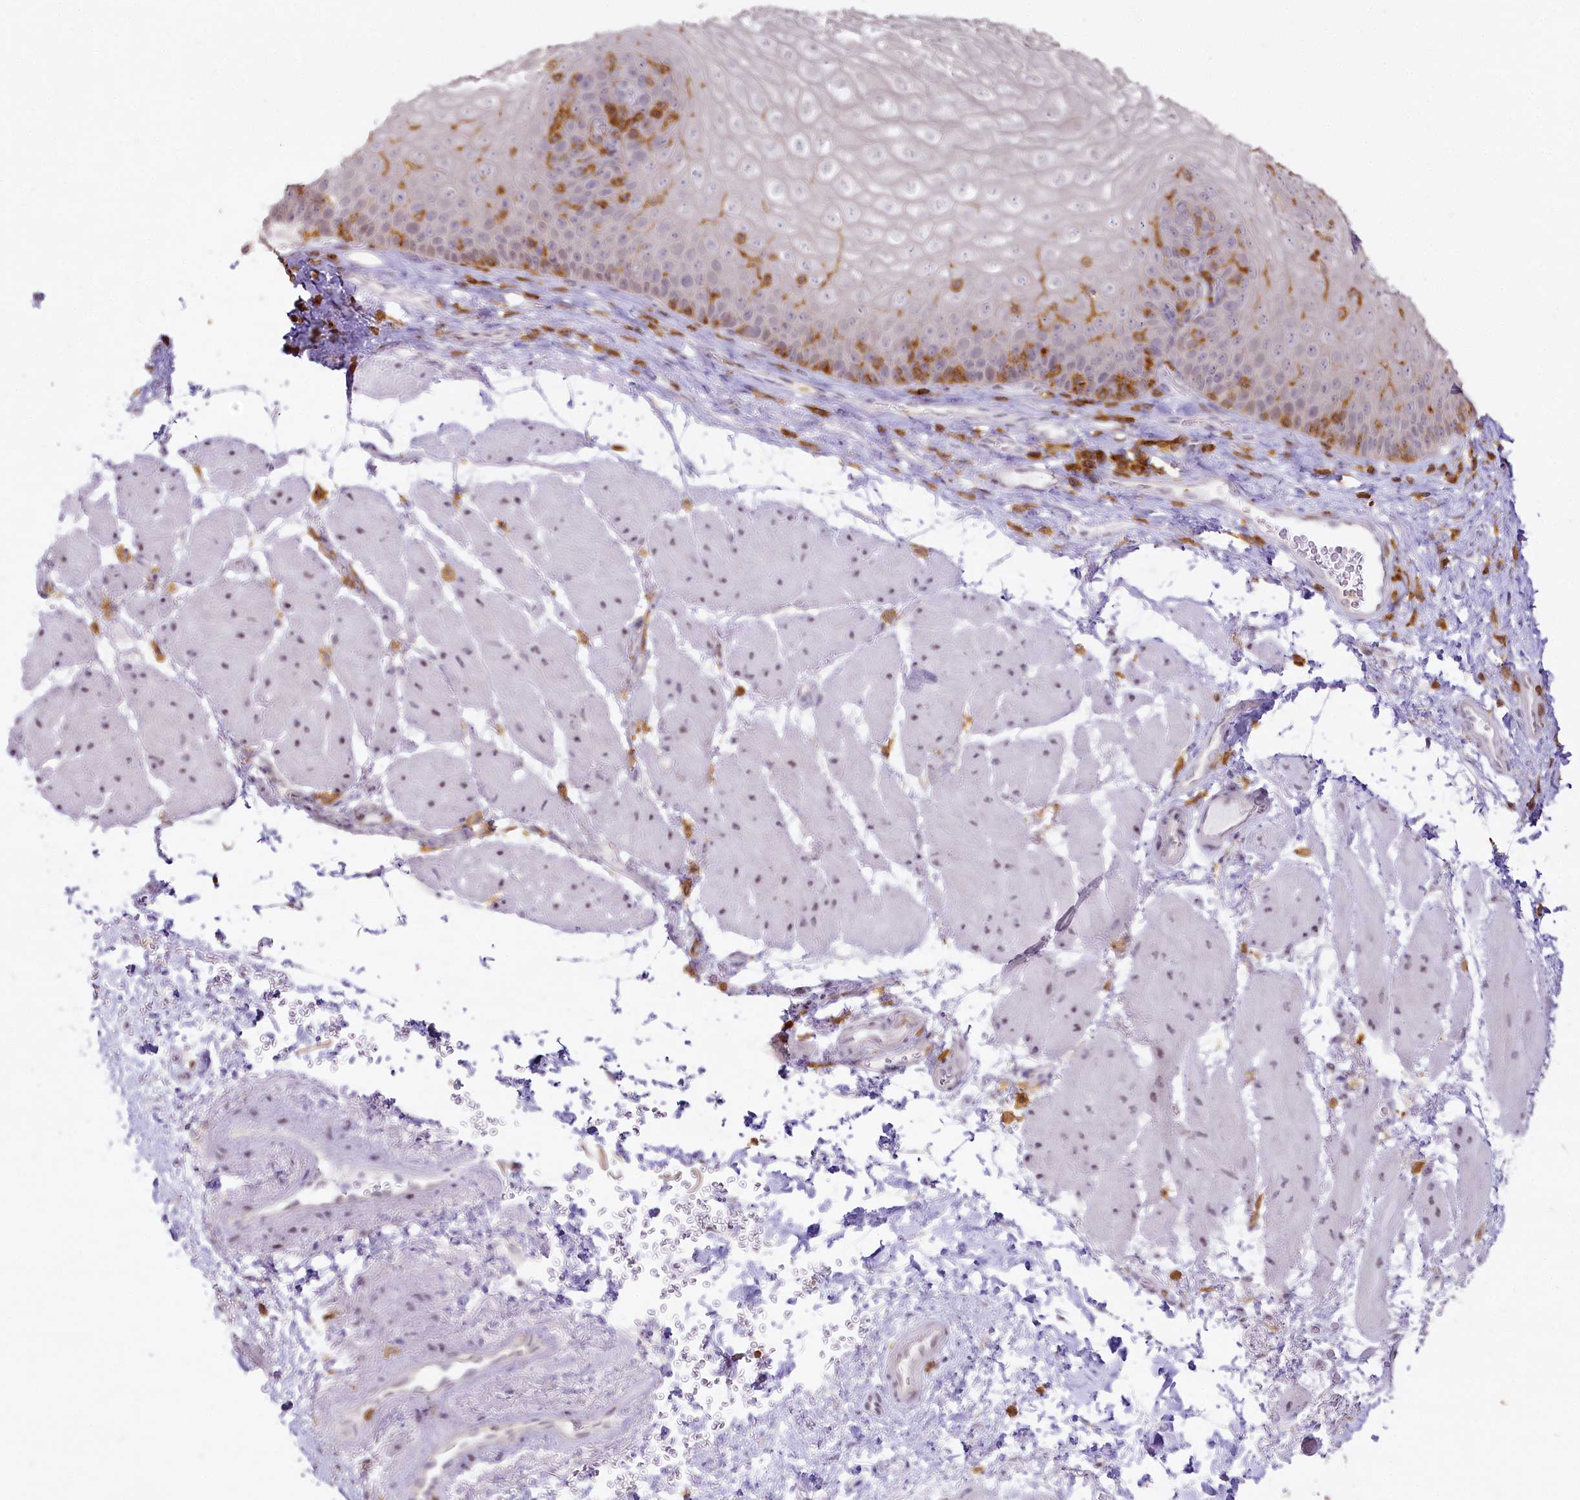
{"staining": {"intensity": "negative", "quantity": "none", "location": "none"}, "tissue": "esophagus", "cell_type": "Squamous epithelial cells", "image_type": "normal", "snomed": [{"axis": "morphology", "description": "Normal tissue, NOS"}, {"axis": "topography", "description": "Esophagus"}], "caption": "DAB immunohistochemical staining of unremarkable human esophagus displays no significant positivity in squamous epithelial cells.", "gene": "DOCK2", "patient": {"sex": "female", "age": 66}}